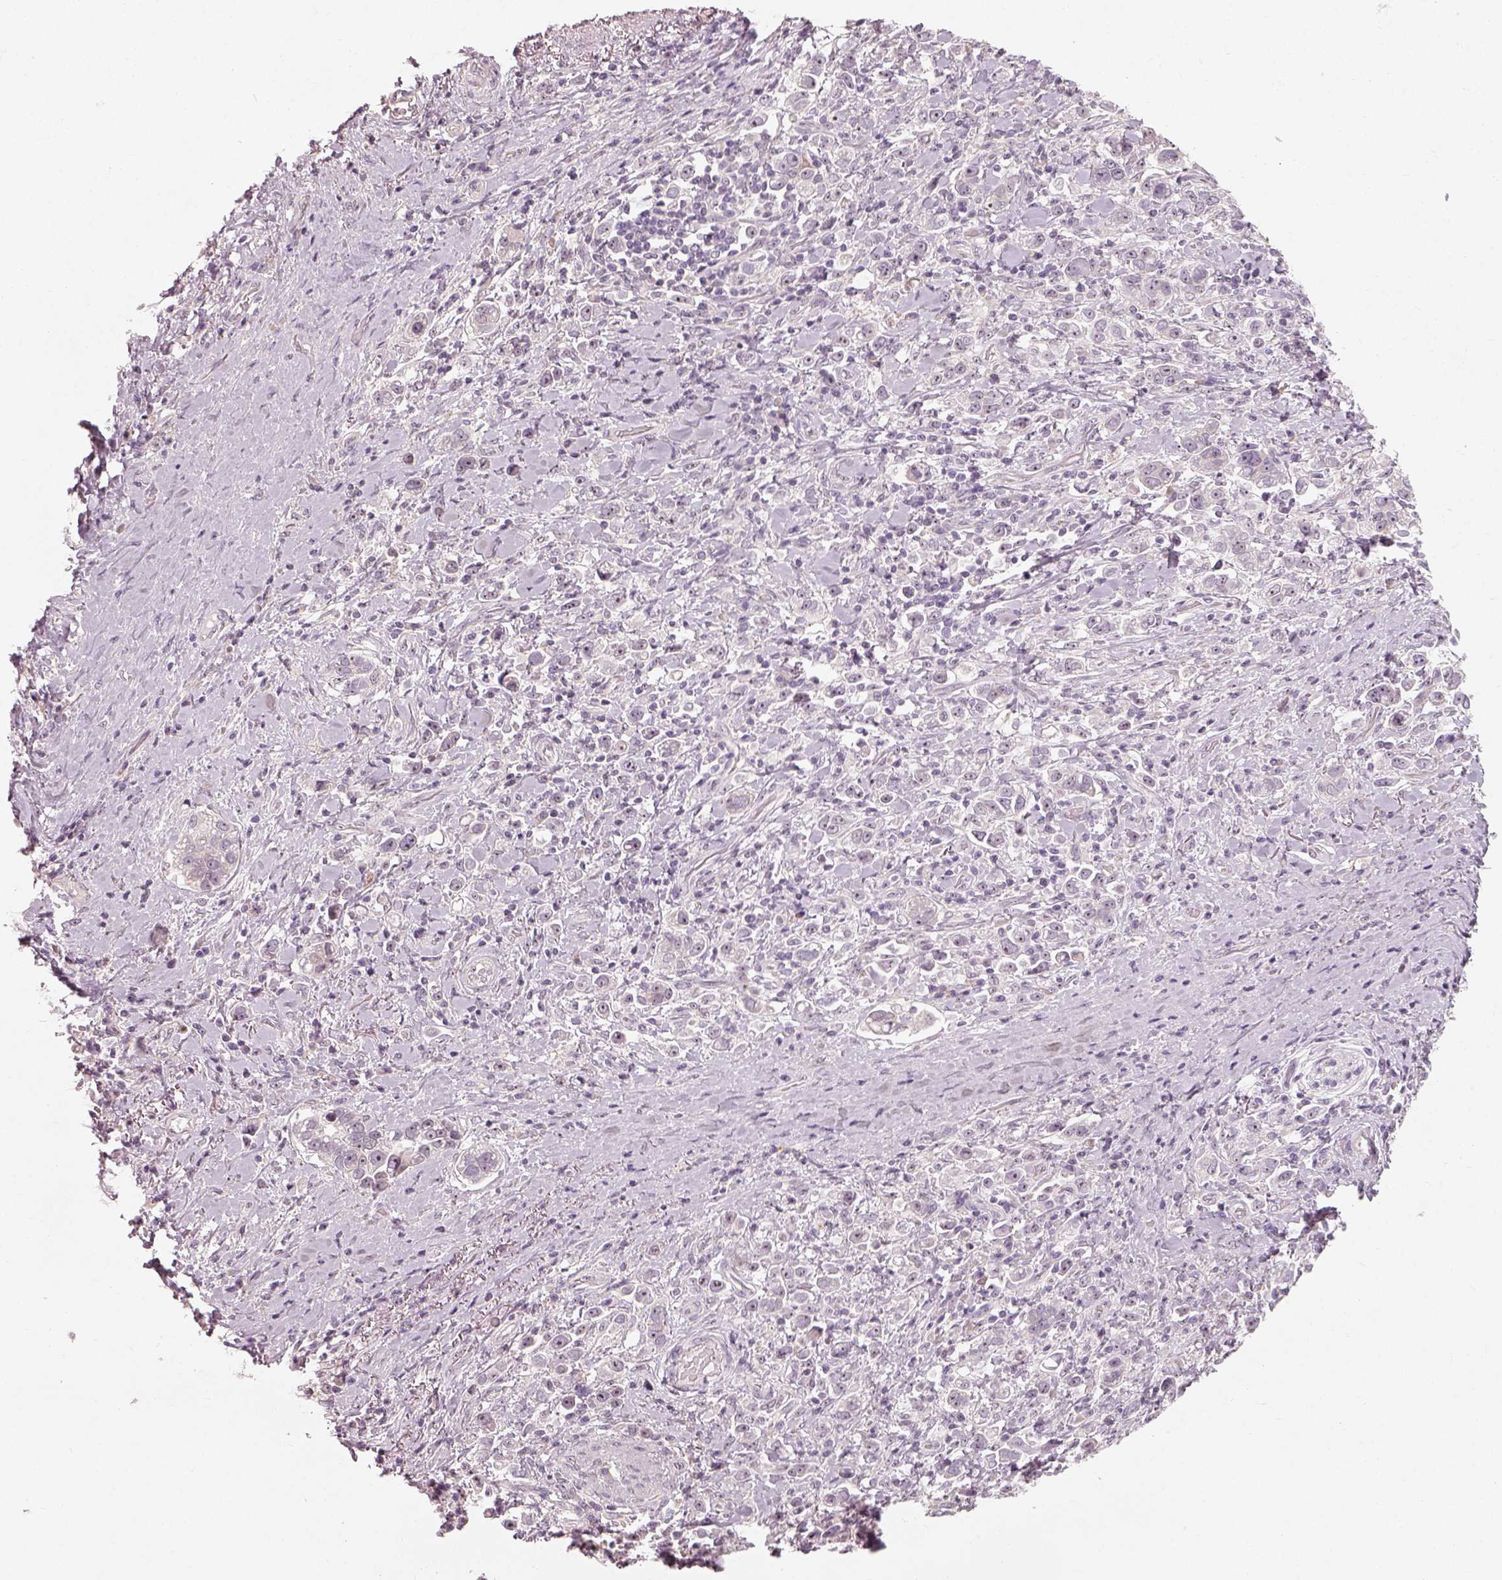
{"staining": {"intensity": "negative", "quantity": "none", "location": "none"}, "tissue": "stomach cancer", "cell_type": "Tumor cells", "image_type": "cancer", "snomed": [{"axis": "morphology", "description": "Adenocarcinoma, NOS"}, {"axis": "topography", "description": "Stomach"}], "caption": "This is a micrograph of immunohistochemistry (IHC) staining of adenocarcinoma (stomach), which shows no expression in tumor cells.", "gene": "CDS1", "patient": {"sex": "male", "age": 93}}